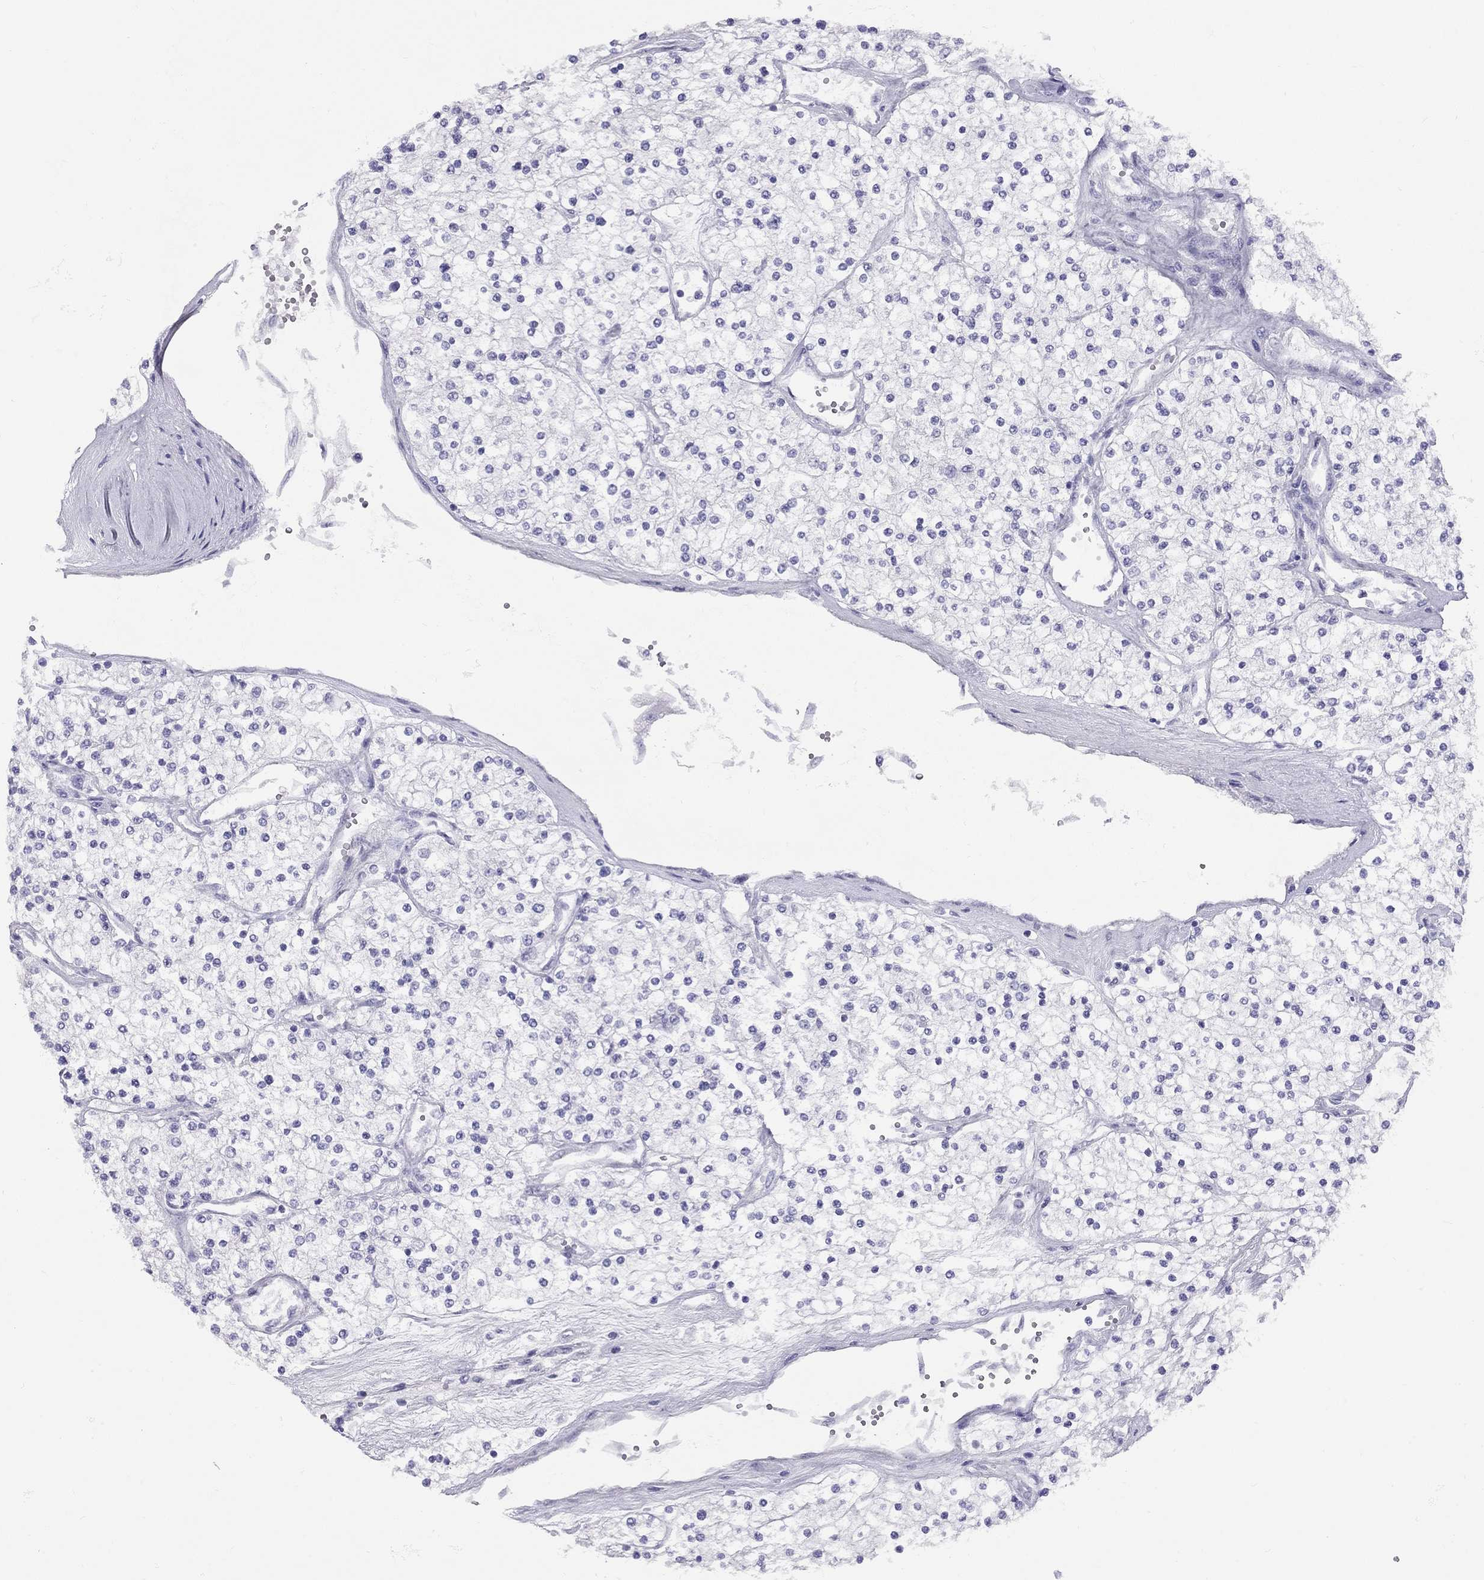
{"staining": {"intensity": "negative", "quantity": "none", "location": "none"}, "tissue": "renal cancer", "cell_type": "Tumor cells", "image_type": "cancer", "snomed": [{"axis": "morphology", "description": "Adenocarcinoma, NOS"}, {"axis": "topography", "description": "Kidney"}], "caption": "IHC histopathology image of neoplastic tissue: adenocarcinoma (renal) stained with DAB (3,3'-diaminobenzidine) exhibits no significant protein expression in tumor cells.", "gene": "FSCN3", "patient": {"sex": "male", "age": 80}}